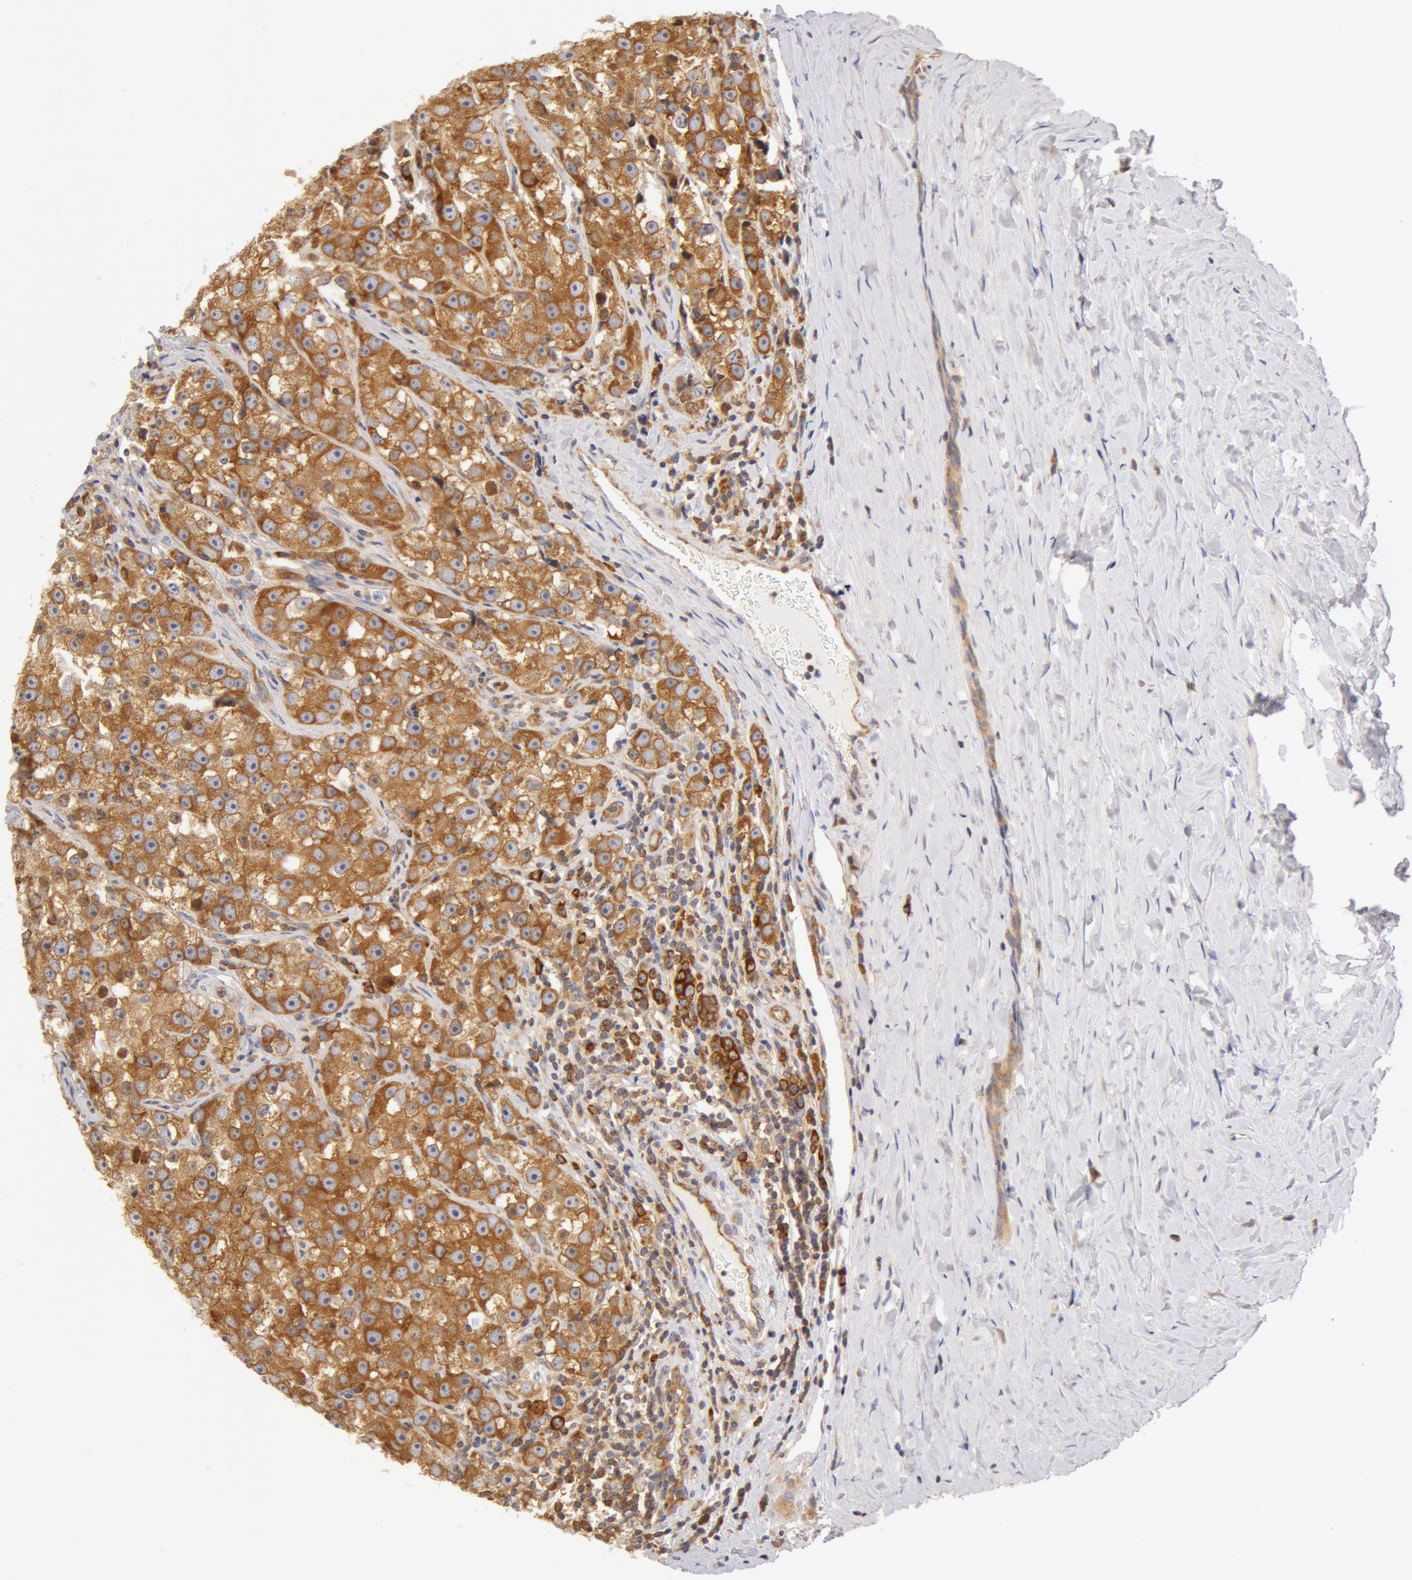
{"staining": {"intensity": "moderate", "quantity": ">75%", "location": "cytoplasmic/membranous"}, "tissue": "testis cancer", "cell_type": "Tumor cells", "image_type": "cancer", "snomed": [{"axis": "morphology", "description": "Seminoma, NOS"}, {"axis": "topography", "description": "Testis"}], "caption": "Immunohistochemical staining of human testis cancer (seminoma) displays medium levels of moderate cytoplasmic/membranous protein positivity in approximately >75% of tumor cells.", "gene": "DDX3Y", "patient": {"sex": "male", "age": 32}}